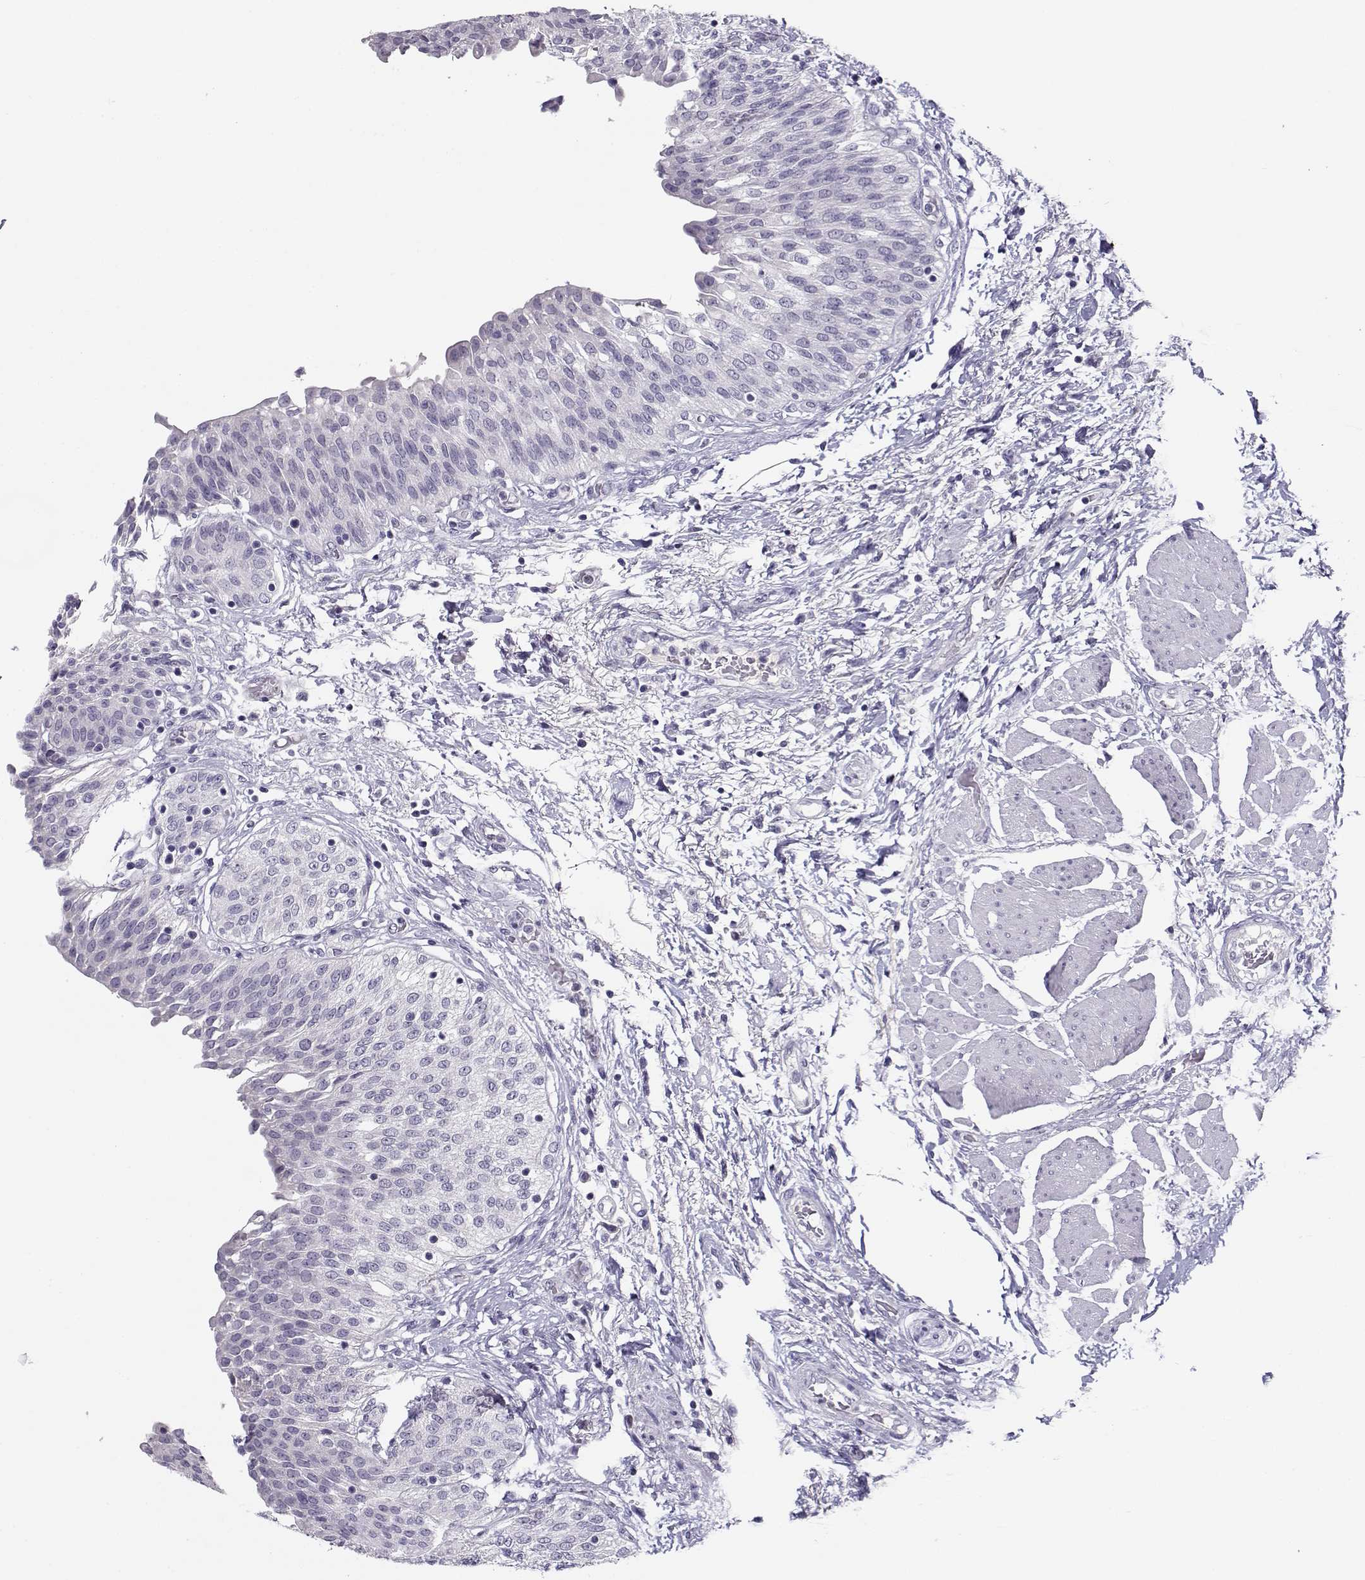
{"staining": {"intensity": "negative", "quantity": "none", "location": "none"}, "tissue": "urinary bladder", "cell_type": "Urothelial cells", "image_type": "normal", "snomed": [{"axis": "morphology", "description": "Normal tissue, NOS"}, {"axis": "morphology", "description": "Metaplasia, NOS"}, {"axis": "topography", "description": "Urinary bladder"}], "caption": "IHC photomicrograph of benign urinary bladder: urinary bladder stained with DAB (3,3'-diaminobenzidine) reveals no significant protein positivity in urothelial cells. (Stains: DAB immunohistochemistry (IHC) with hematoxylin counter stain, Microscopy: brightfield microscopy at high magnification).", "gene": "CFAP77", "patient": {"sex": "male", "age": 68}}